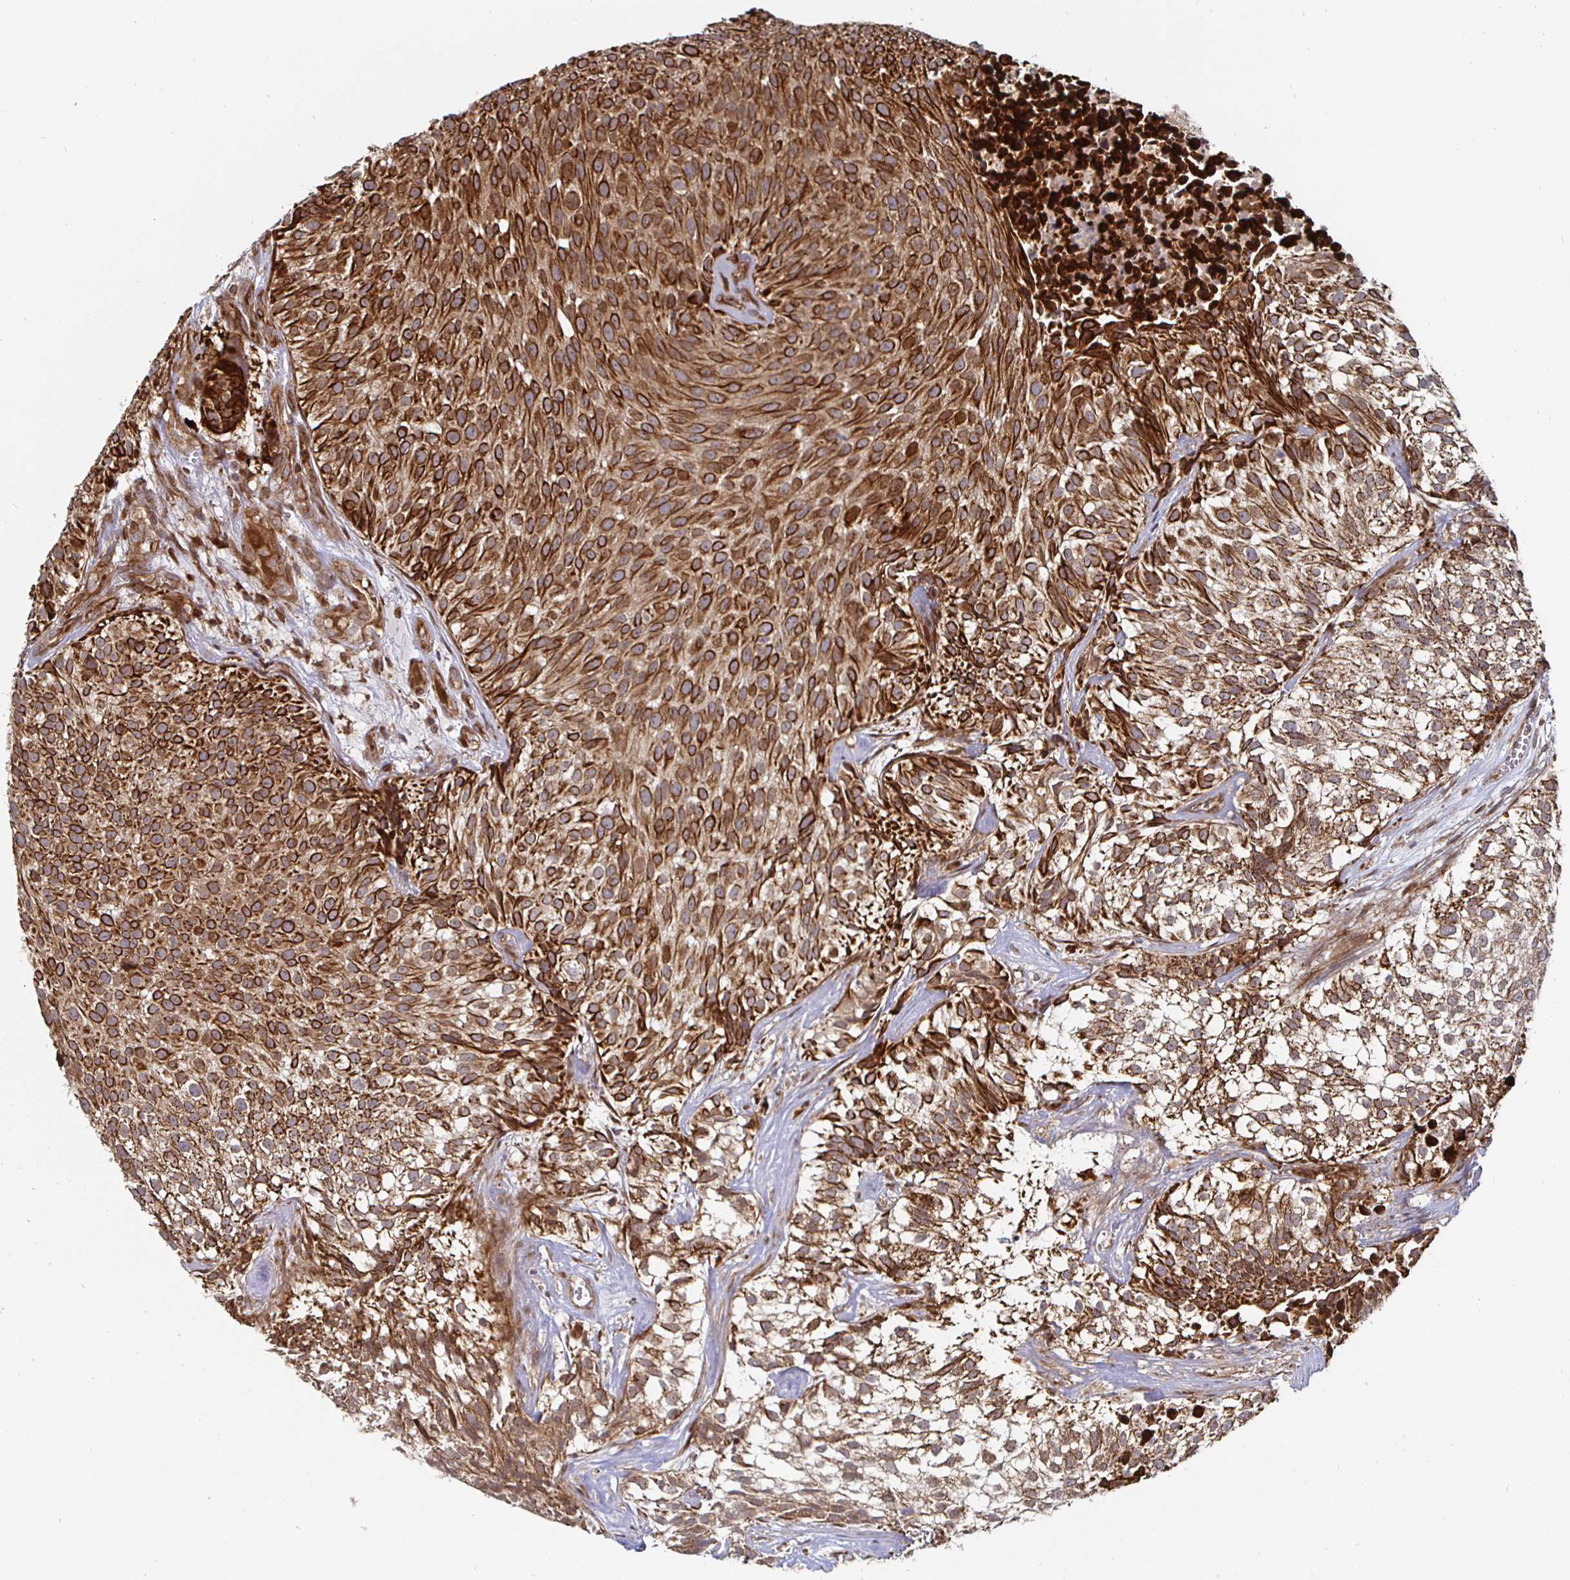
{"staining": {"intensity": "moderate", "quantity": ">75%", "location": "cytoplasmic/membranous"}, "tissue": "urothelial cancer", "cell_type": "Tumor cells", "image_type": "cancer", "snomed": [{"axis": "morphology", "description": "Urothelial carcinoma, Low grade"}, {"axis": "topography", "description": "Urinary bladder"}], "caption": "Urothelial carcinoma (low-grade) stained with a brown dye shows moderate cytoplasmic/membranous positive staining in approximately >75% of tumor cells.", "gene": "TBKBP1", "patient": {"sex": "male", "age": 70}}